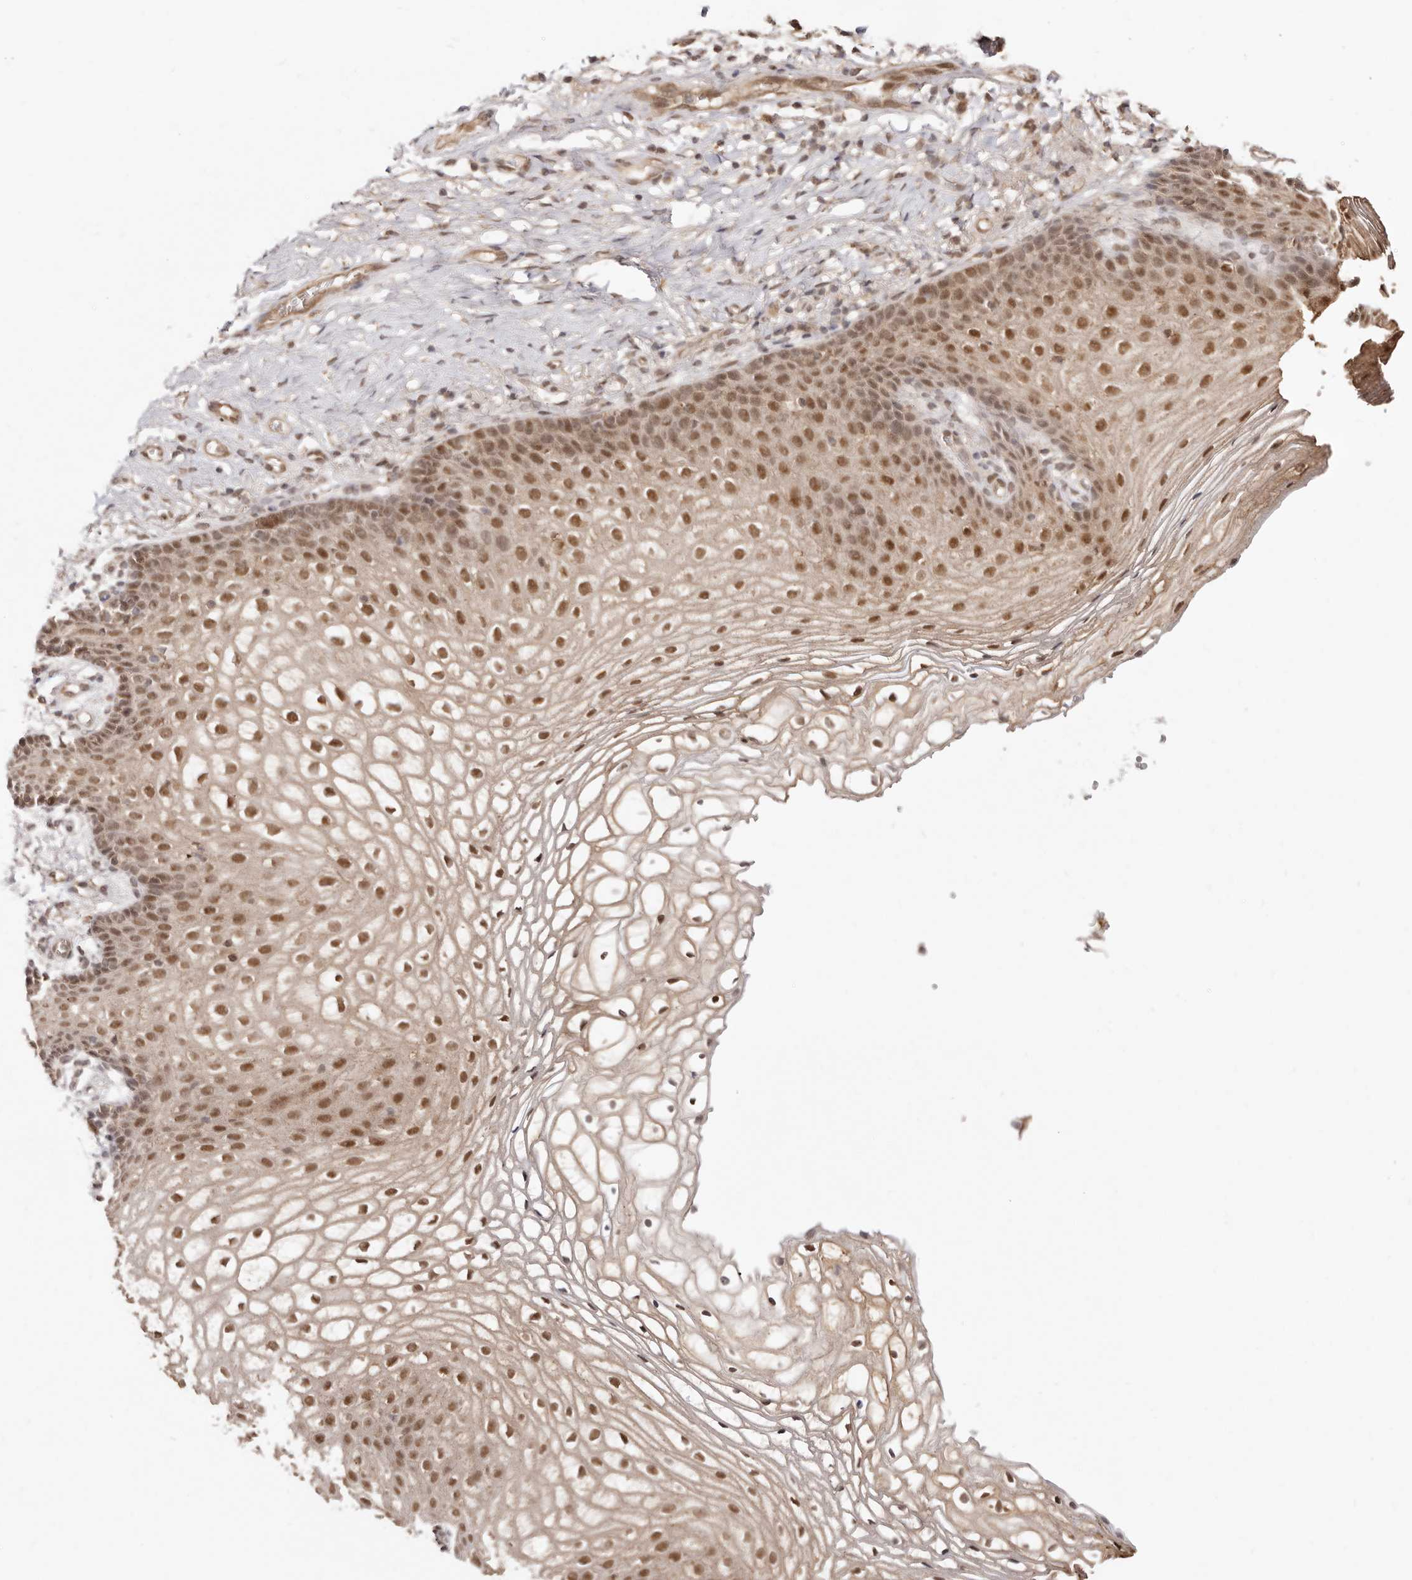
{"staining": {"intensity": "moderate", "quantity": ">75%", "location": "nuclear"}, "tissue": "vagina", "cell_type": "Squamous epithelial cells", "image_type": "normal", "snomed": [{"axis": "morphology", "description": "Normal tissue, NOS"}, {"axis": "topography", "description": "Vagina"}], "caption": "Unremarkable vagina displays moderate nuclear positivity in about >75% of squamous epithelial cells, visualized by immunohistochemistry. (Brightfield microscopy of DAB IHC at high magnification).", "gene": "MED8", "patient": {"sex": "female", "age": 60}}